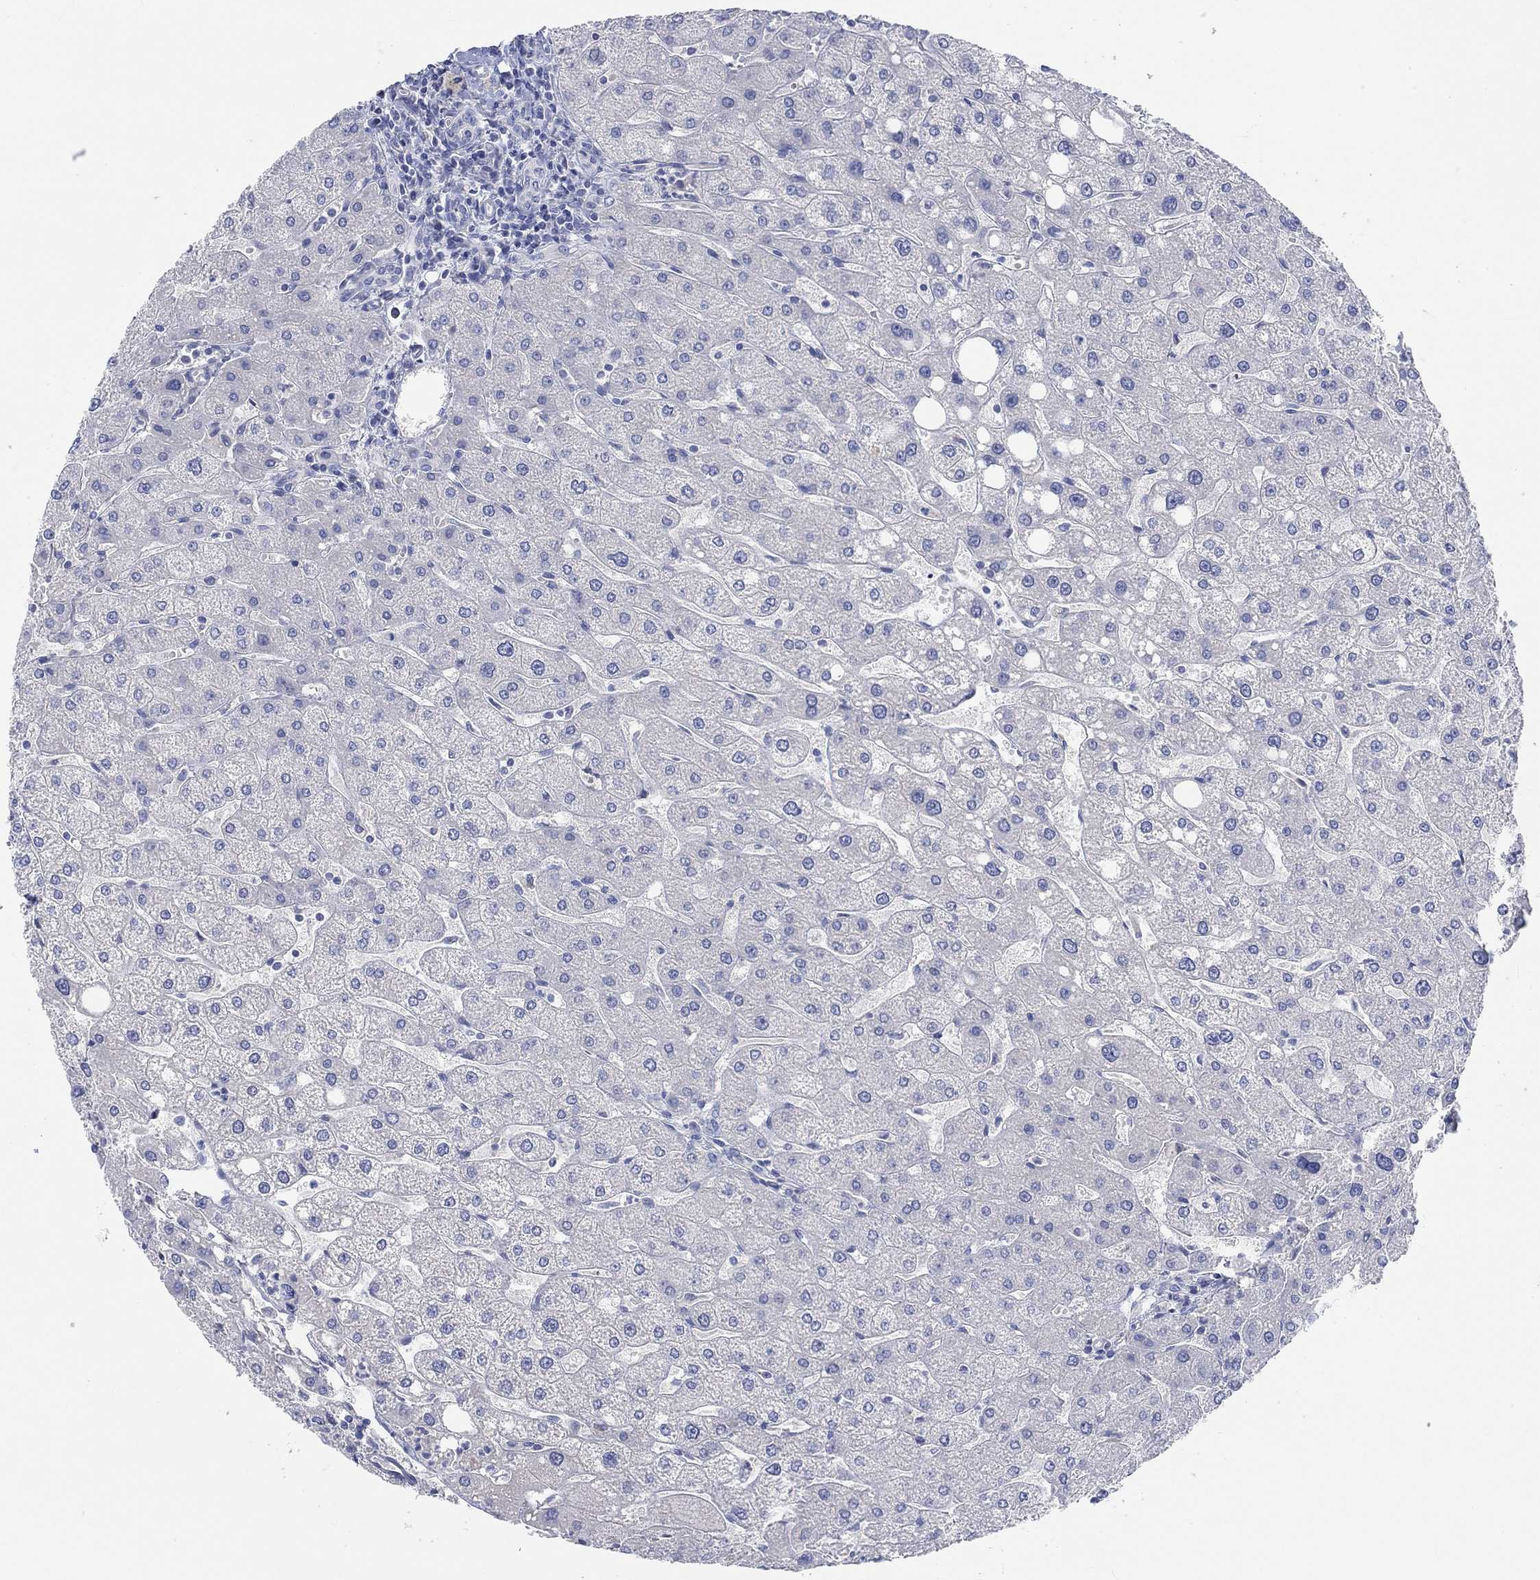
{"staining": {"intensity": "negative", "quantity": "none", "location": "none"}, "tissue": "liver", "cell_type": "Cholangiocytes", "image_type": "normal", "snomed": [{"axis": "morphology", "description": "Normal tissue, NOS"}, {"axis": "topography", "description": "Liver"}], "caption": "Immunohistochemical staining of benign liver demonstrates no significant expression in cholangiocytes.", "gene": "NAV3", "patient": {"sex": "male", "age": 67}}